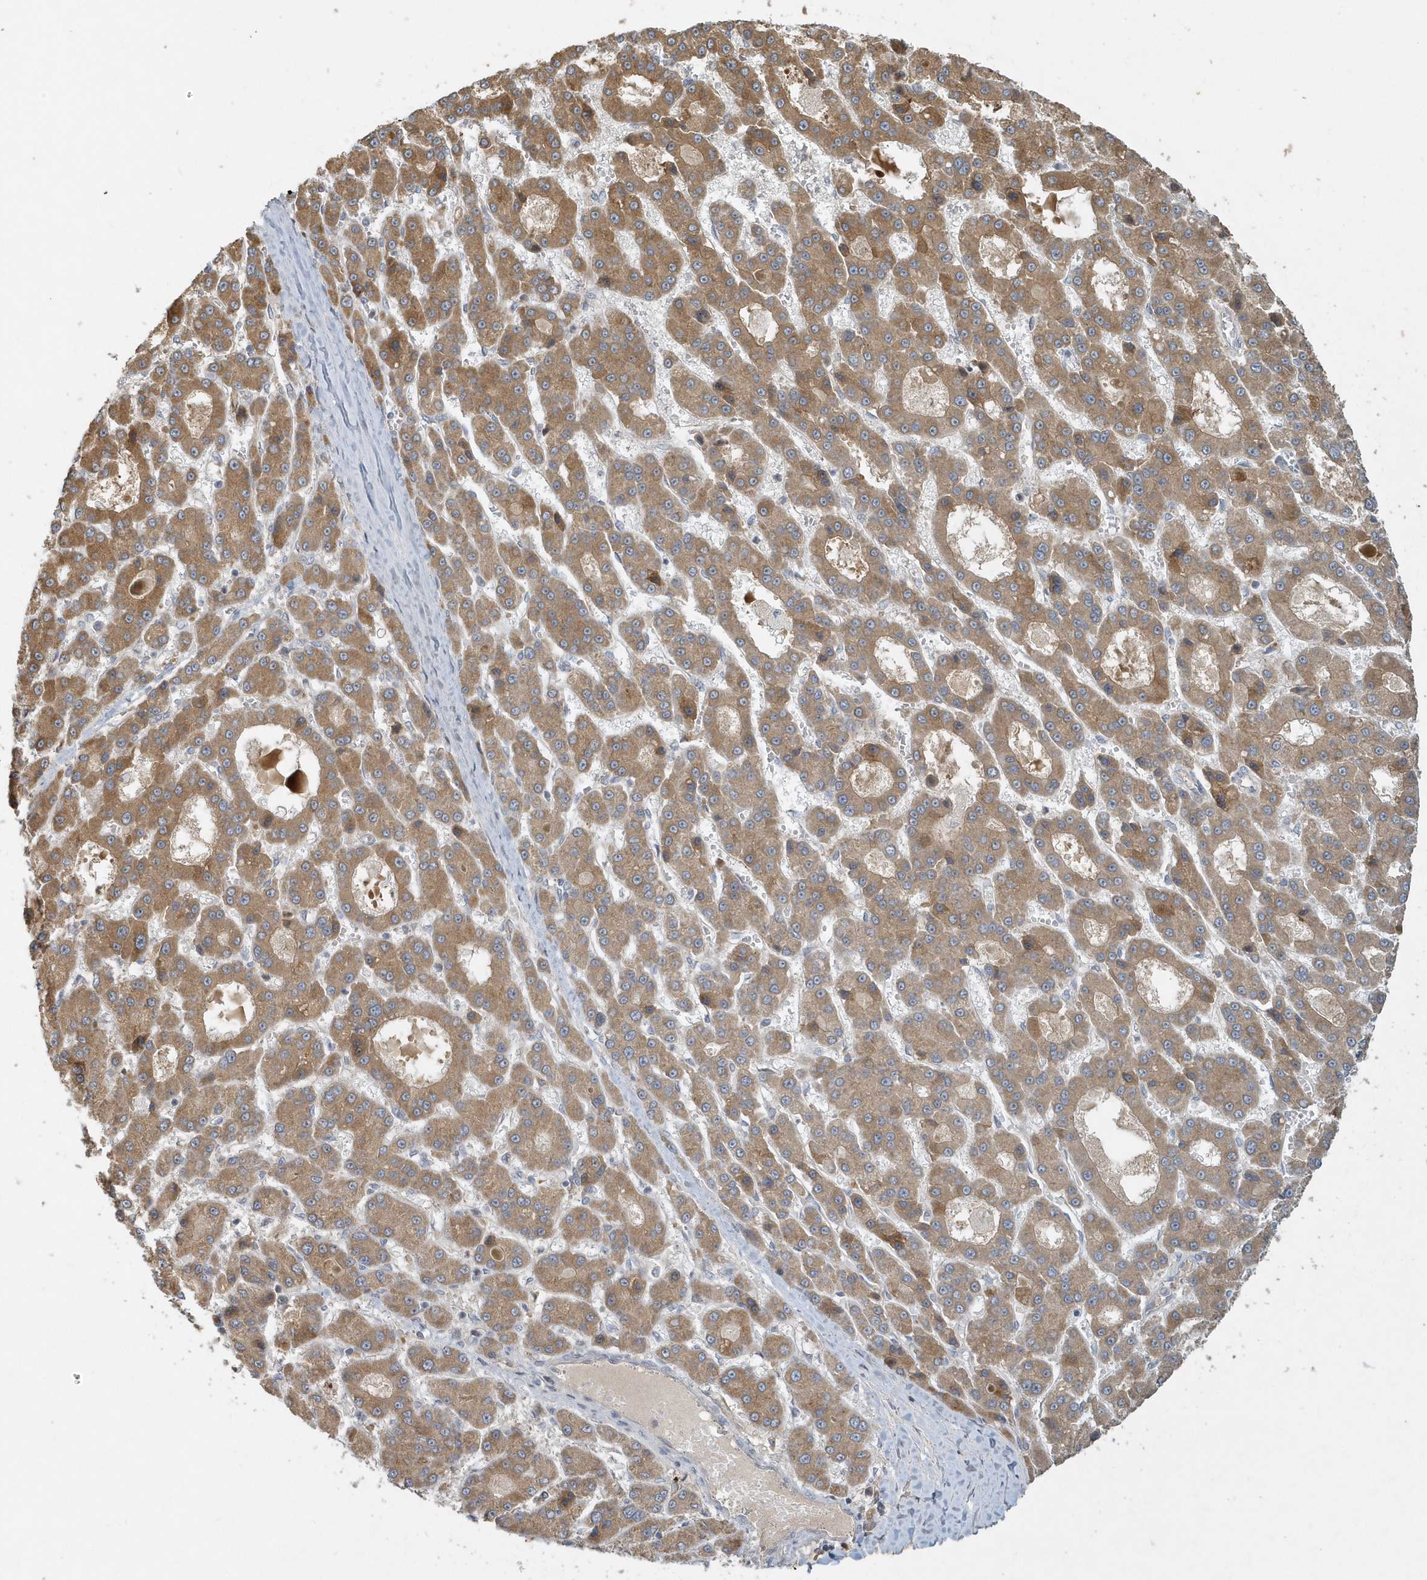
{"staining": {"intensity": "moderate", "quantity": ">75%", "location": "cytoplasmic/membranous"}, "tissue": "liver cancer", "cell_type": "Tumor cells", "image_type": "cancer", "snomed": [{"axis": "morphology", "description": "Carcinoma, Hepatocellular, NOS"}, {"axis": "topography", "description": "Liver"}], "caption": "Hepatocellular carcinoma (liver) stained for a protein (brown) demonstrates moderate cytoplasmic/membranous positive expression in approximately >75% of tumor cells.", "gene": "TRAIP", "patient": {"sex": "male", "age": 70}}